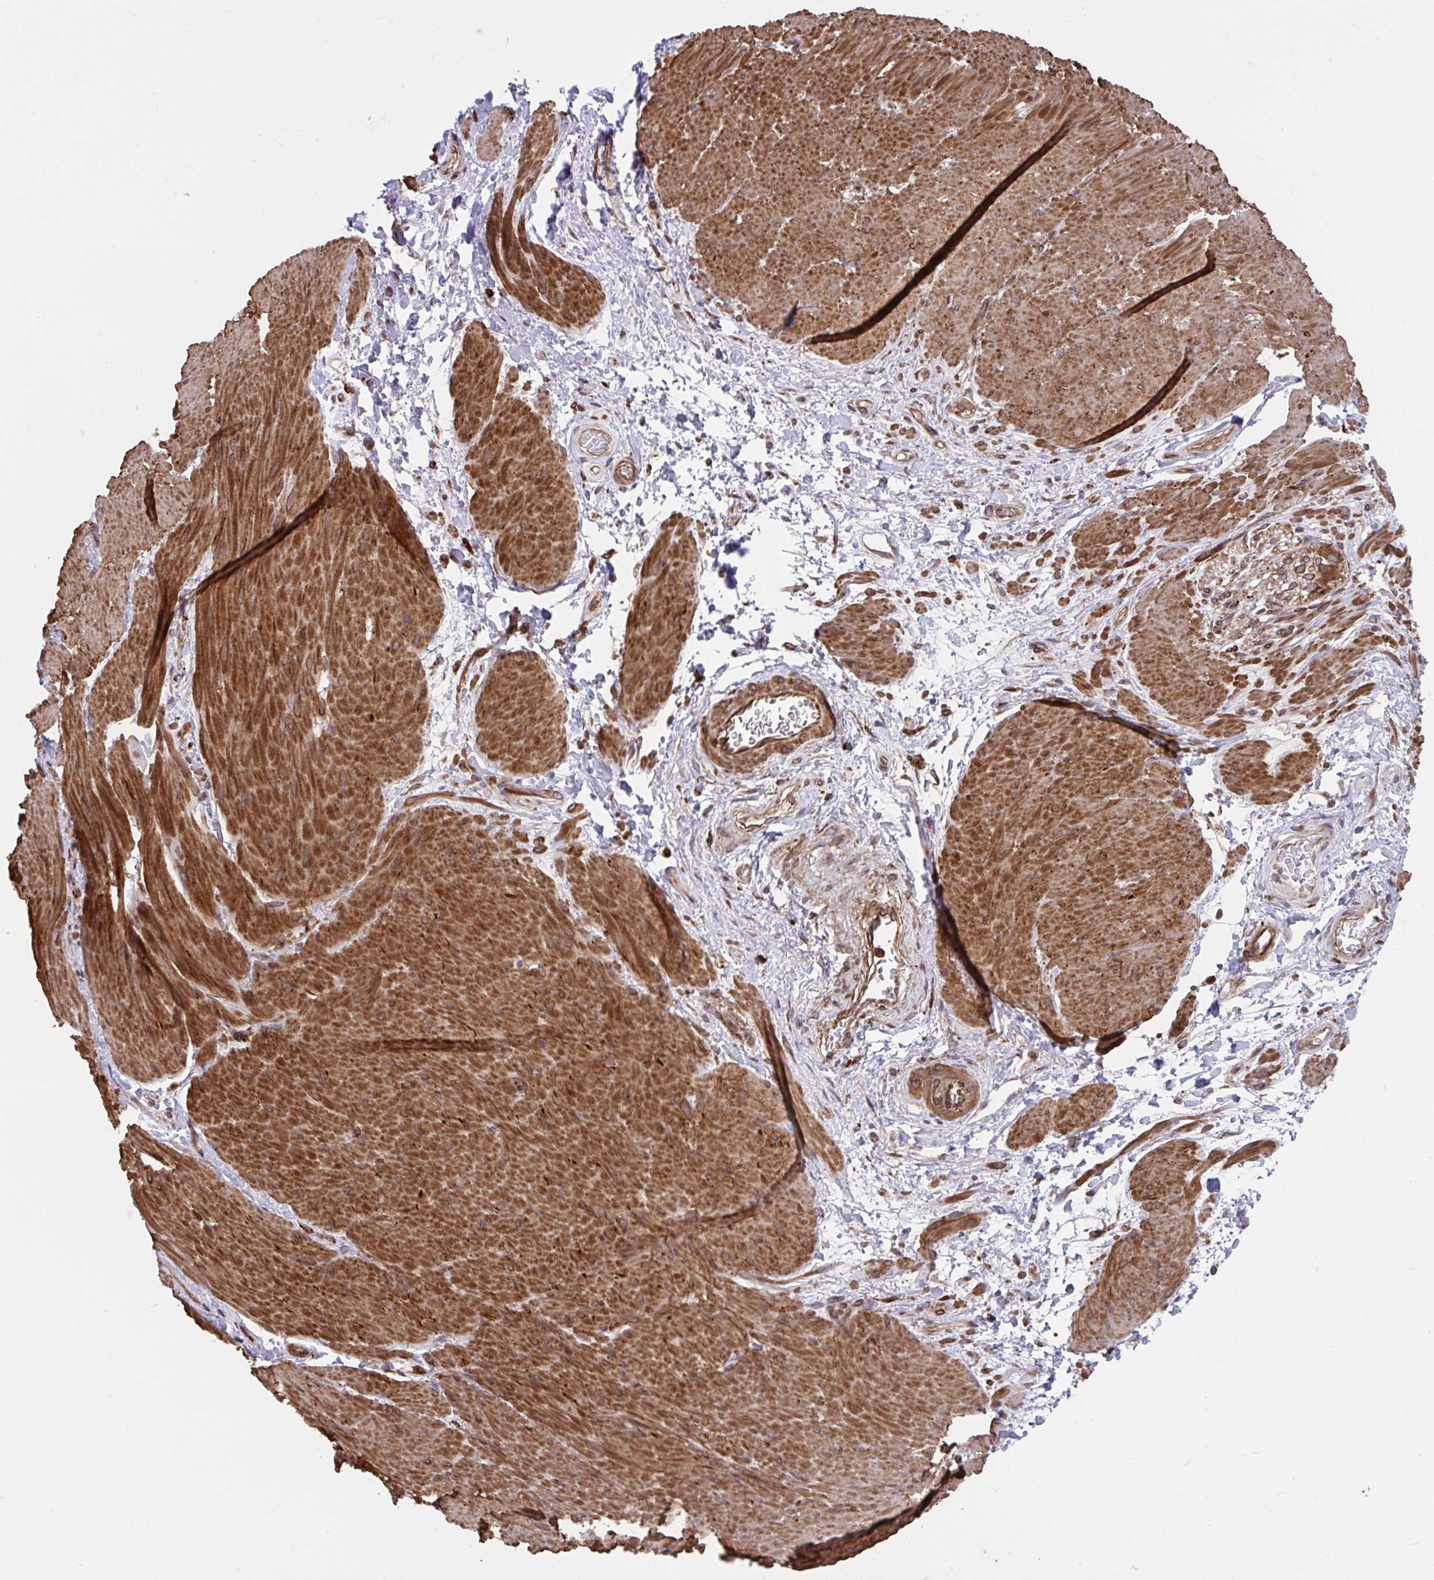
{"staining": {"intensity": "strong", "quantity": ">75%", "location": "cytoplasmic/membranous"}, "tissue": "smooth muscle", "cell_type": "Smooth muscle cells", "image_type": "normal", "snomed": [{"axis": "morphology", "description": "Normal tissue, NOS"}, {"axis": "topography", "description": "Smooth muscle"}, {"axis": "topography", "description": "Rectum"}], "caption": "Immunohistochemical staining of benign human smooth muscle displays strong cytoplasmic/membranous protein positivity in approximately >75% of smooth muscle cells.", "gene": "STIM2", "patient": {"sex": "male", "age": 53}}